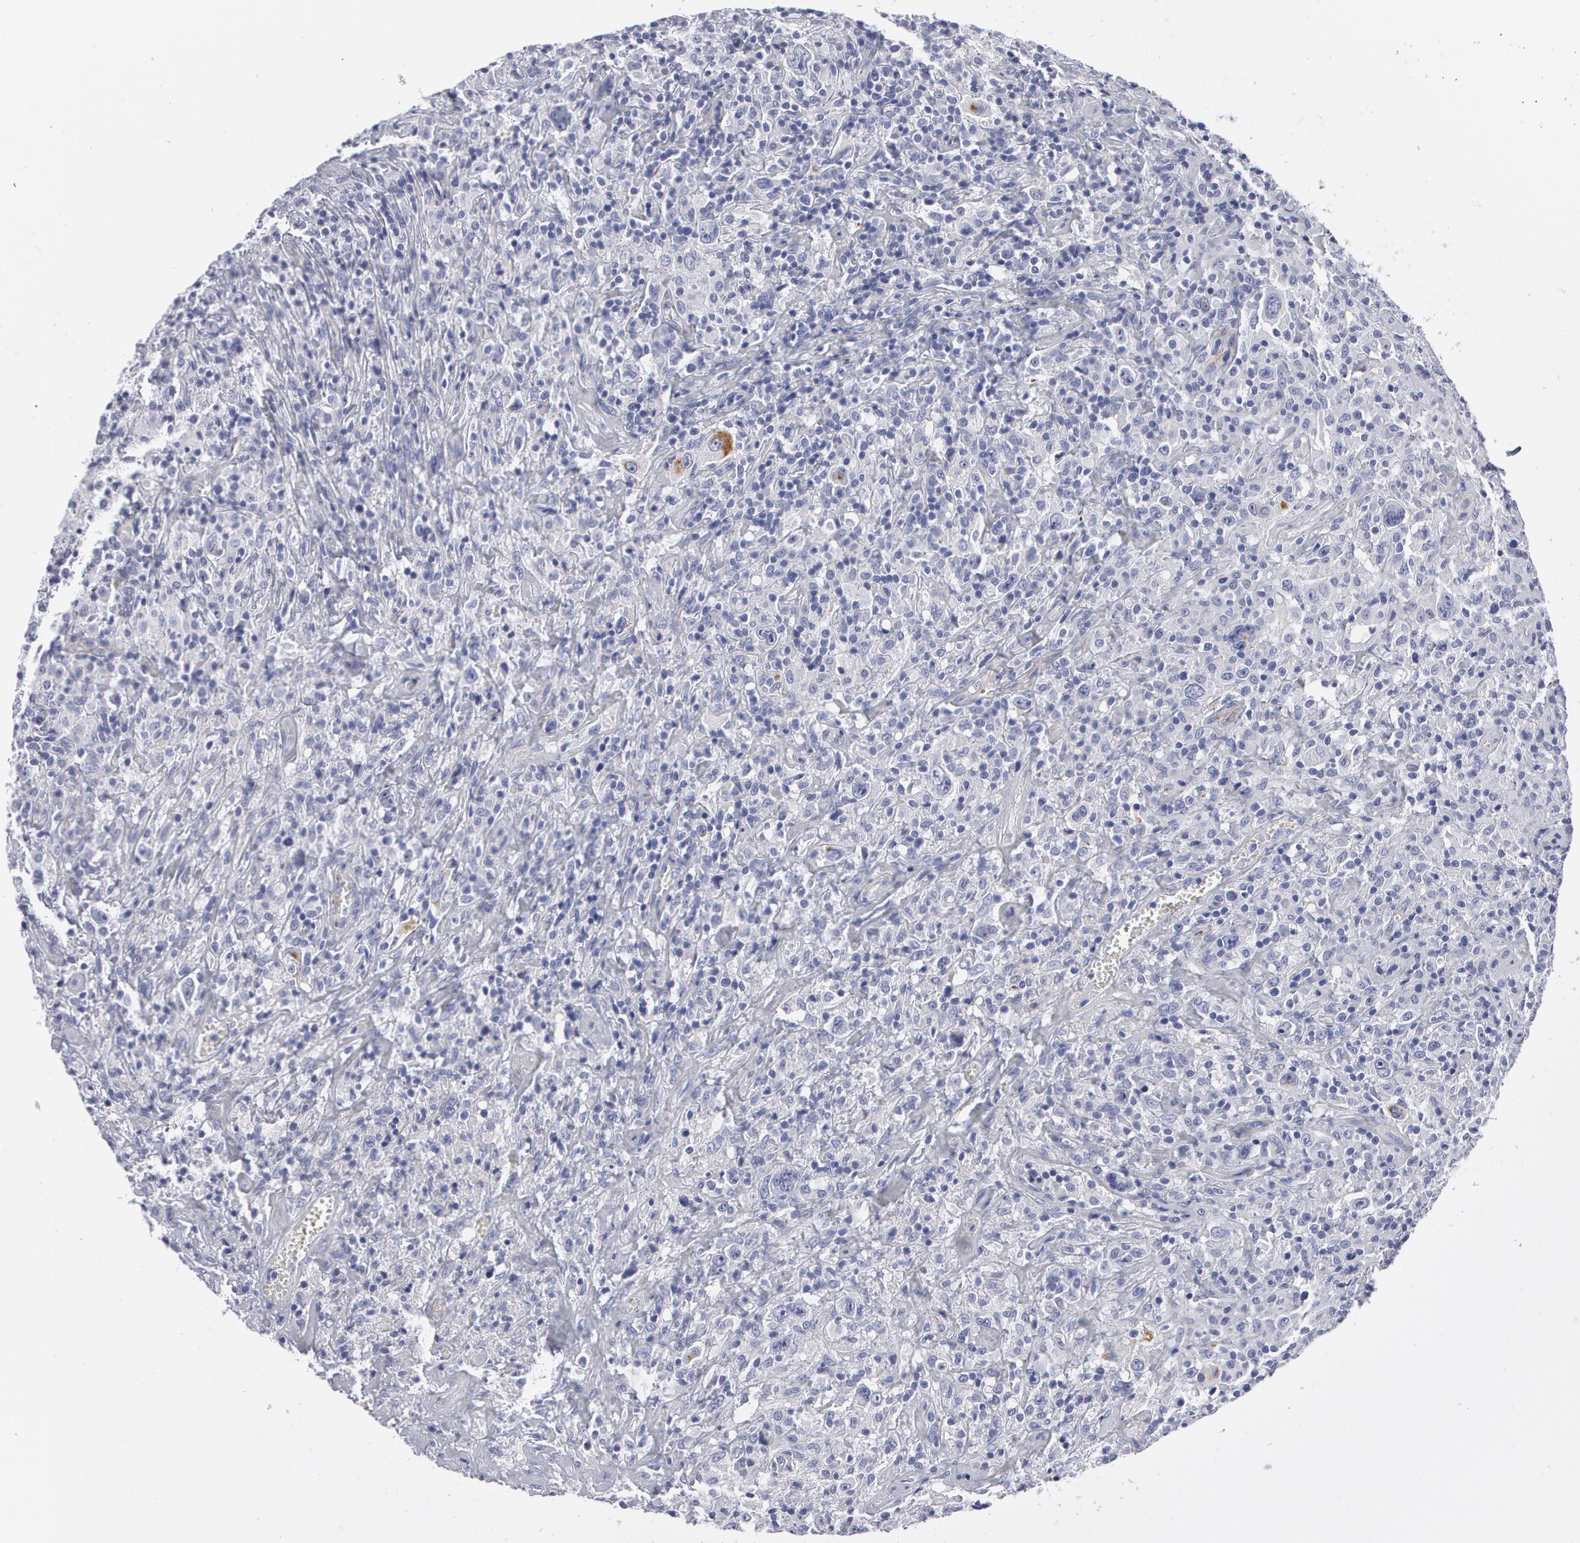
{"staining": {"intensity": "negative", "quantity": "none", "location": "none"}, "tissue": "lymphoma", "cell_type": "Tumor cells", "image_type": "cancer", "snomed": [{"axis": "morphology", "description": "Hodgkin's disease, NOS"}, {"axis": "topography", "description": "Lymph node"}], "caption": "Immunohistochemical staining of Hodgkin's disease shows no significant expression in tumor cells. The staining was performed using DAB to visualize the protein expression in brown, while the nuclei were stained in blue with hematoxylin (Magnification: 20x).", "gene": "SMC1B", "patient": {"sex": "male", "age": 46}}